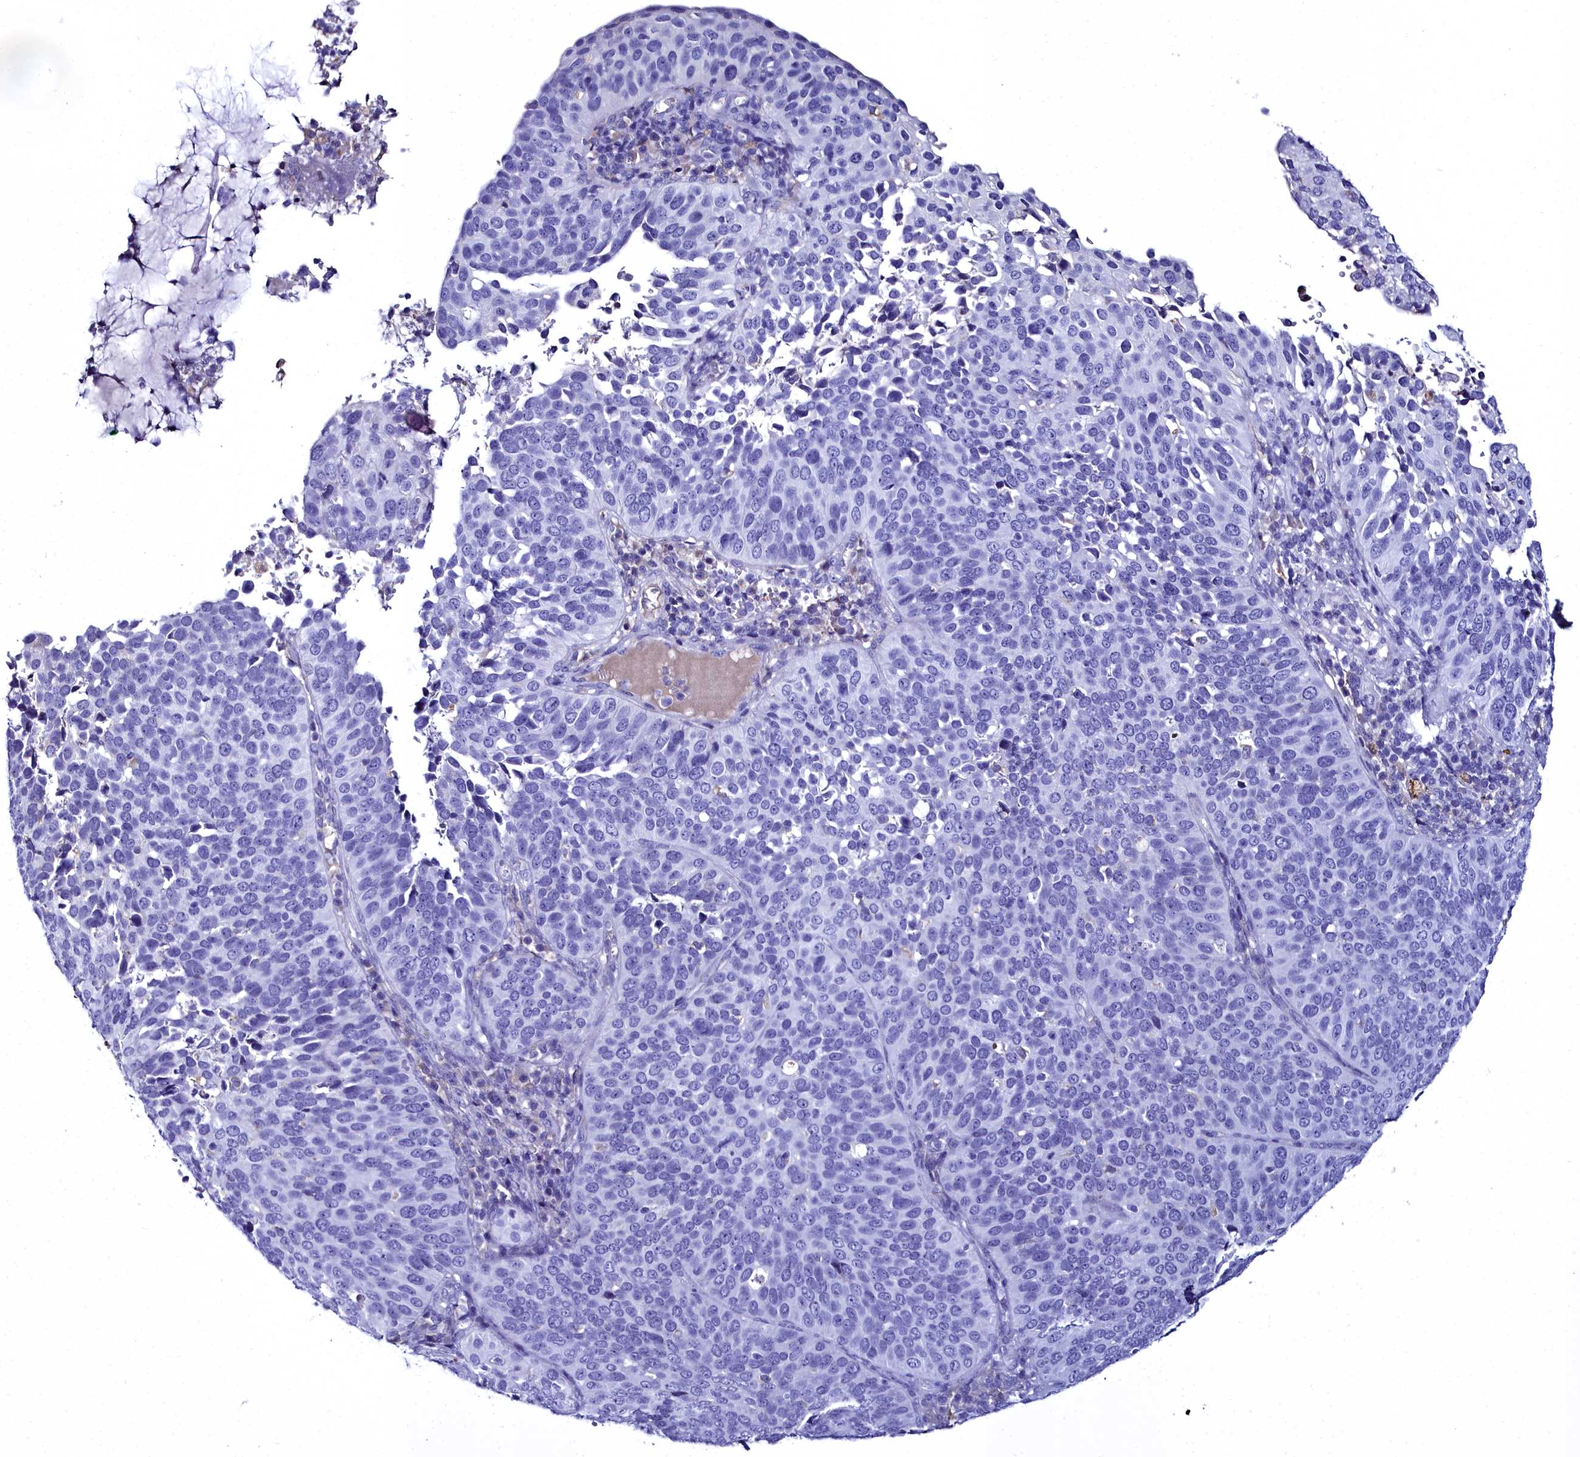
{"staining": {"intensity": "negative", "quantity": "none", "location": "none"}, "tissue": "cervical cancer", "cell_type": "Tumor cells", "image_type": "cancer", "snomed": [{"axis": "morphology", "description": "Squamous cell carcinoma, NOS"}, {"axis": "topography", "description": "Cervix"}], "caption": "Immunohistochemistry (IHC) photomicrograph of human cervical cancer (squamous cell carcinoma) stained for a protein (brown), which shows no expression in tumor cells.", "gene": "ELAPOR2", "patient": {"sex": "female", "age": 36}}